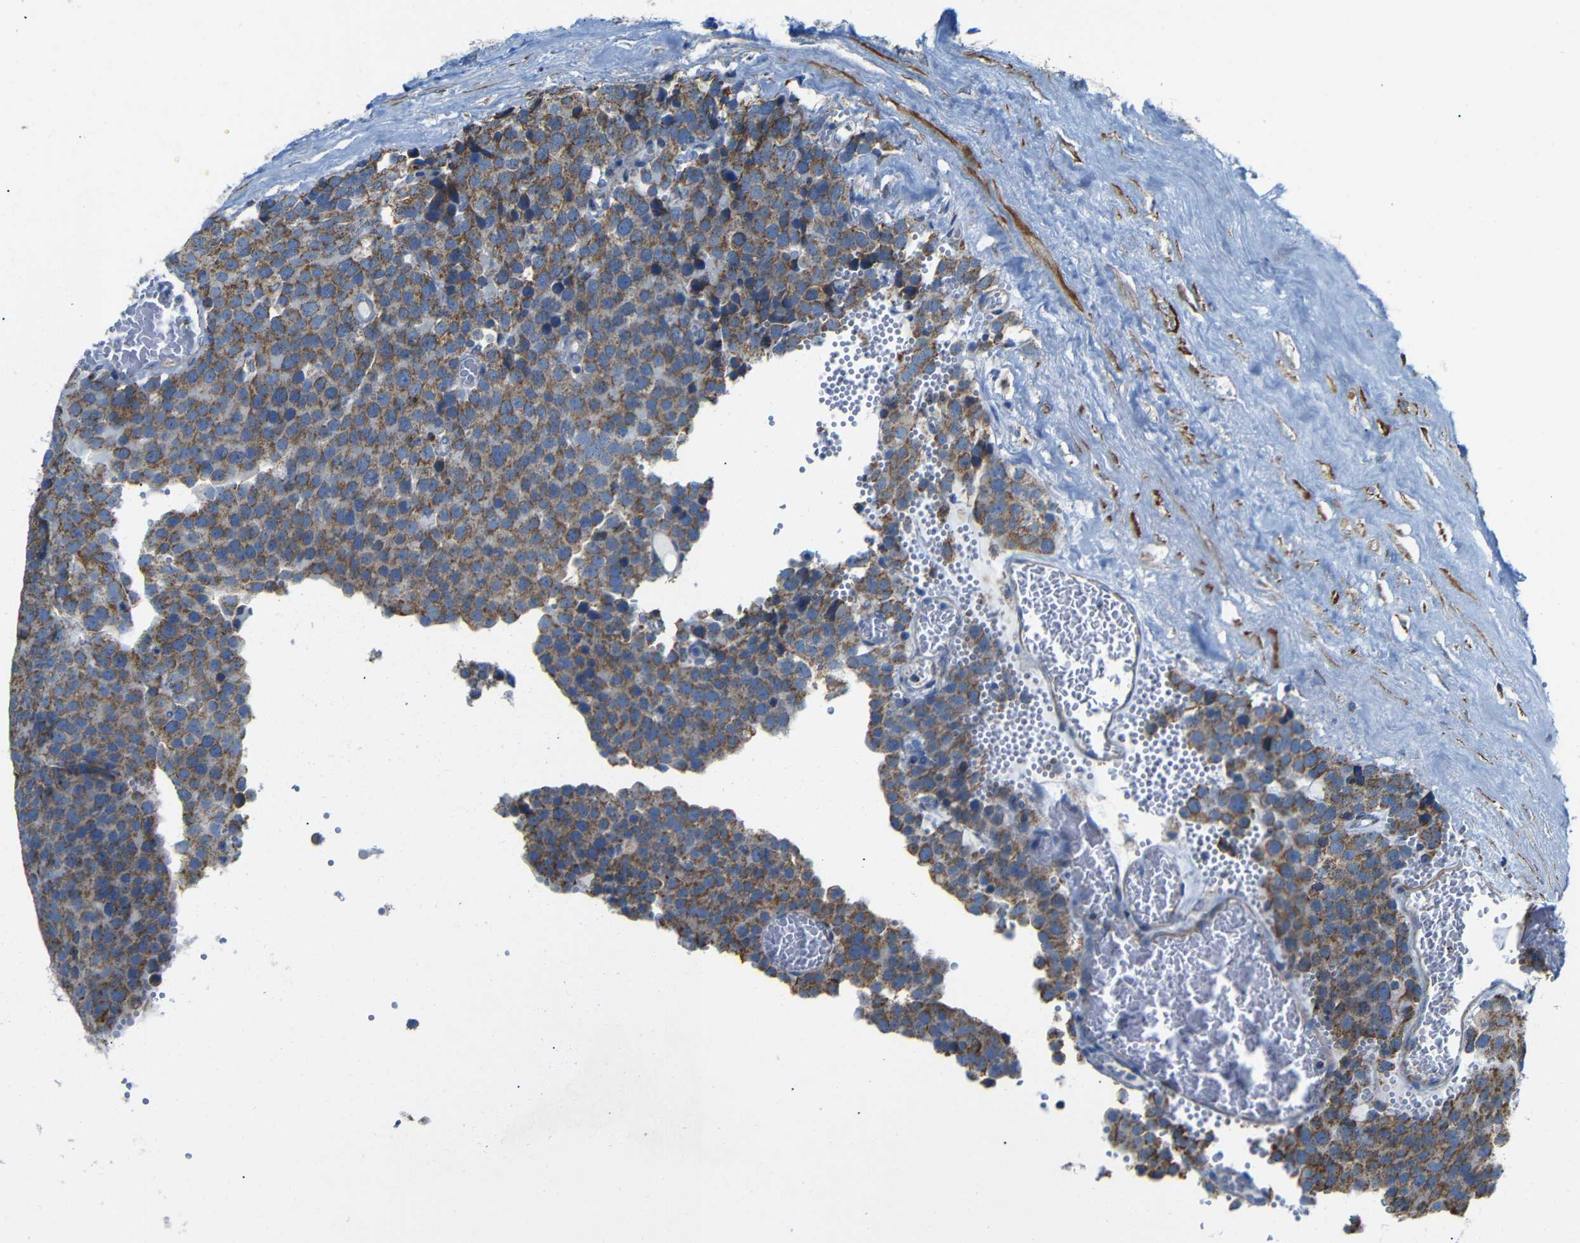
{"staining": {"intensity": "moderate", "quantity": ">75%", "location": "cytoplasmic/membranous"}, "tissue": "testis cancer", "cell_type": "Tumor cells", "image_type": "cancer", "snomed": [{"axis": "morphology", "description": "Normal tissue, NOS"}, {"axis": "morphology", "description": "Seminoma, NOS"}, {"axis": "topography", "description": "Testis"}], "caption": "Immunohistochemical staining of seminoma (testis) reveals moderate cytoplasmic/membranous protein positivity in approximately >75% of tumor cells. The protein of interest is shown in brown color, while the nuclei are stained blue.", "gene": "FAM171B", "patient": {"sex": "male", "age": 71}}